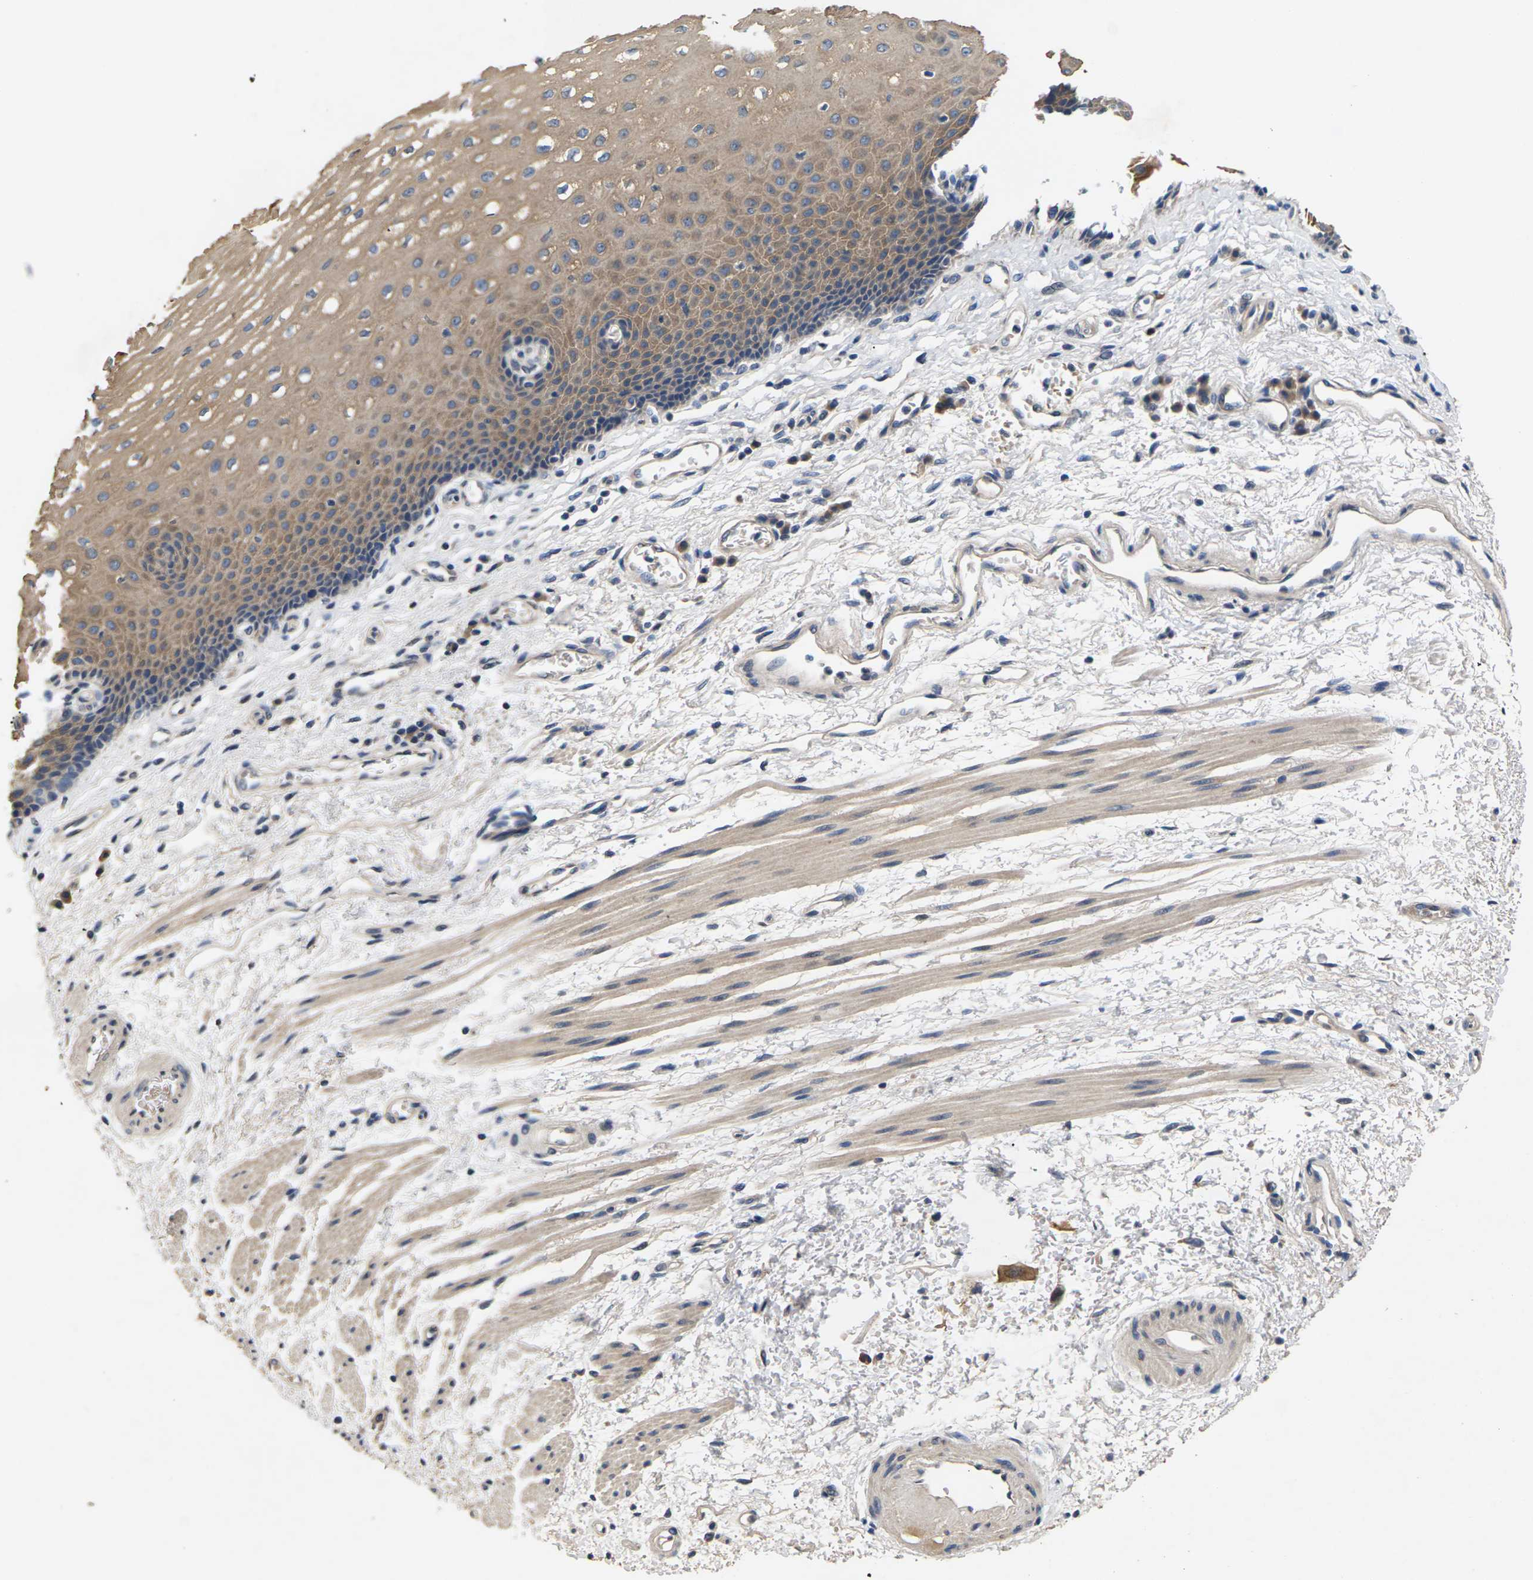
{"staining": {"intensity": "weak", "quantity": ">75%", "location": "cytoplasmic/membranous"}, "tissue": "esophagus", "cell_type": "Squamous epithelial cells", "image_type": "normal", "snomed": [{"axis": "morphology", "description": "Normal tissue, NOS"}, {"axis": "topography", "description": "Esophagus"}], "caption": "Protein expression analysis of unremarkable human esophagus reveals weak cytoplasmic/membranous staining in about >75% of squamous epithelial cells. (DAB (3,3'-diaminobenzidine) IHC with brightfield microscopy, high magnification).", "gene": "SLC2A2", "patient": {"sex": "male", "age": 54}}